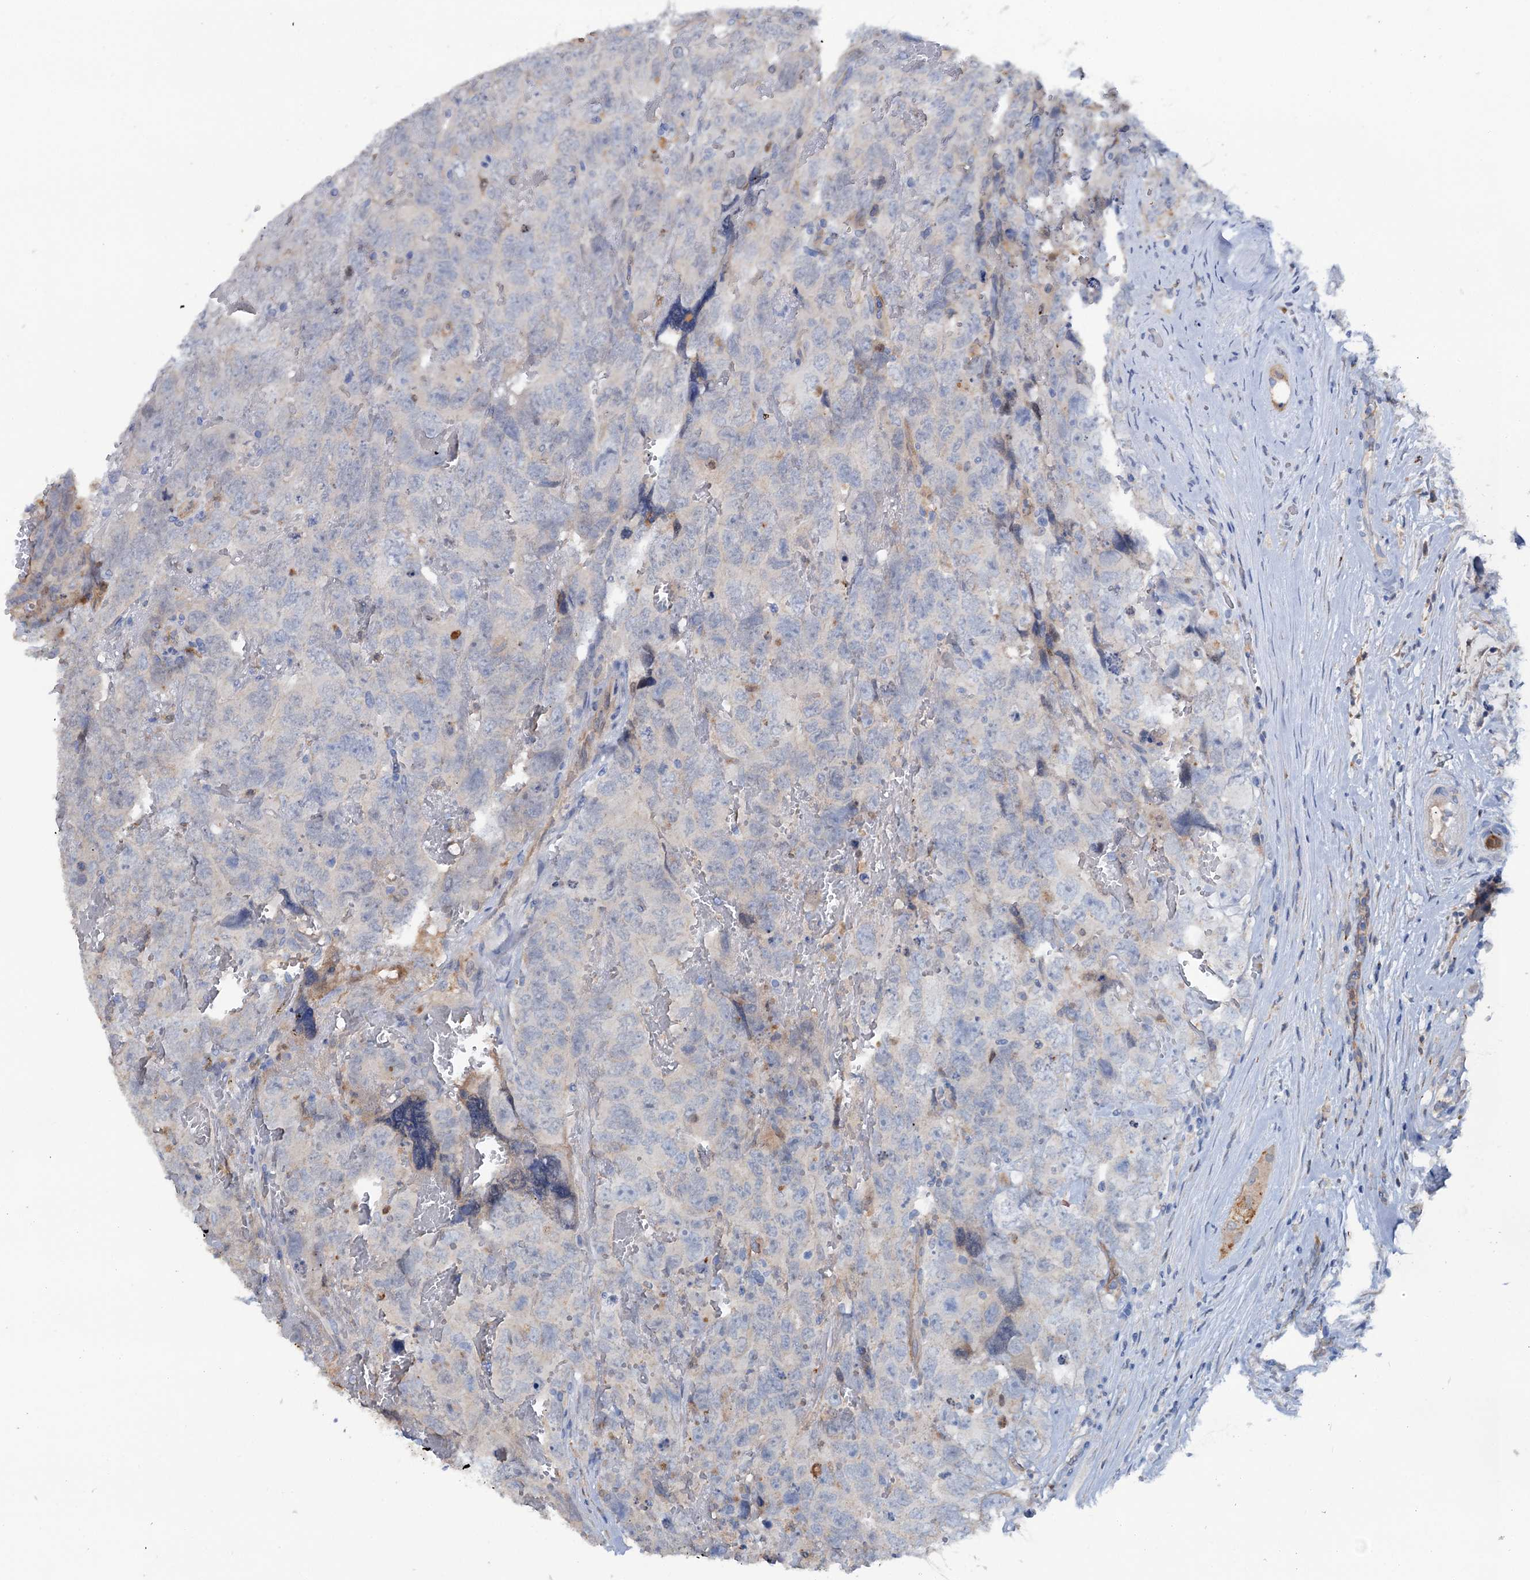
{"staining": {"intensity": "negative", "quantity": "none", "location": "none"}, "tissue": "testis cancer", "cell_type": "Tumor cells", "image_type": "cancer", "snomed": [{"axis": "morphology", "description": "Carcinoma, Embryonal, NOS"}, {"axis": "topography", "description": "Testis"}], "caption": "Embryonal carcinoma (testis) was stained to show a protein in brown. There is no significant staining in tumor cells. (DAB (3,3'-diaminobenzidine) immunohistochemistry (IHC), high magnification).", "gene": "IL17RD", "patient": {"sex": "male", "age": 45}}